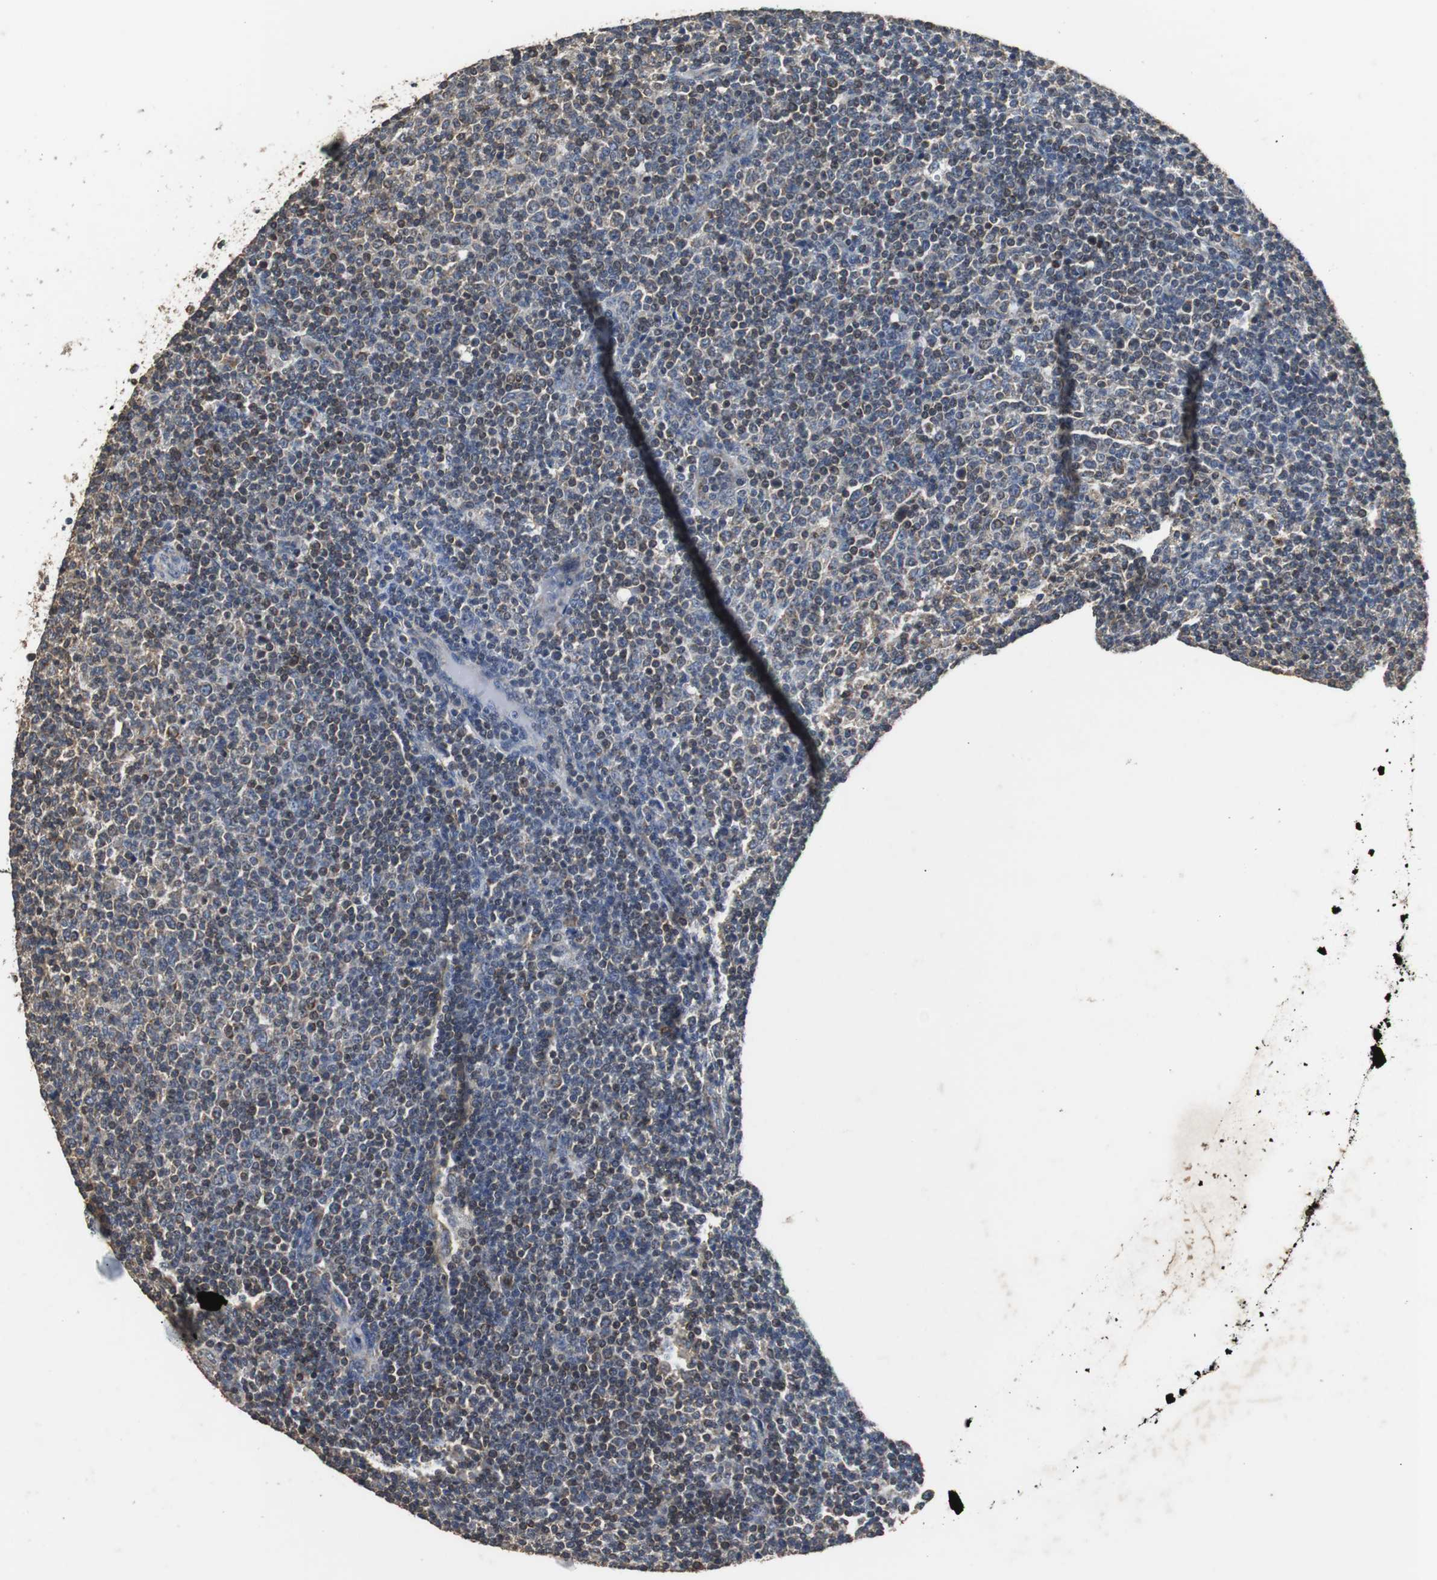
{"staining": {"intensity": "negative", "quantity": "none", "location": "none"}, "tissue": "lymphoma", "cell_type": "Tumor cells", "image_type": "cancer", "snomed": [{"axis": "morphology", "description": "Malignant lymphoma, non-Hodgkin's type, Low grade"}, {"axis": "topography", "description": "Lymph node"}], "caption": "Tumor cells show no significant protein expression in malignant lymphoma, non-Hodgkin's type (low-grade). (Brightfield microscopy of DAB immunohistochemistry at high magnification).", "gene": "NNT", "patient": {"sex": "male", "age": 70}}